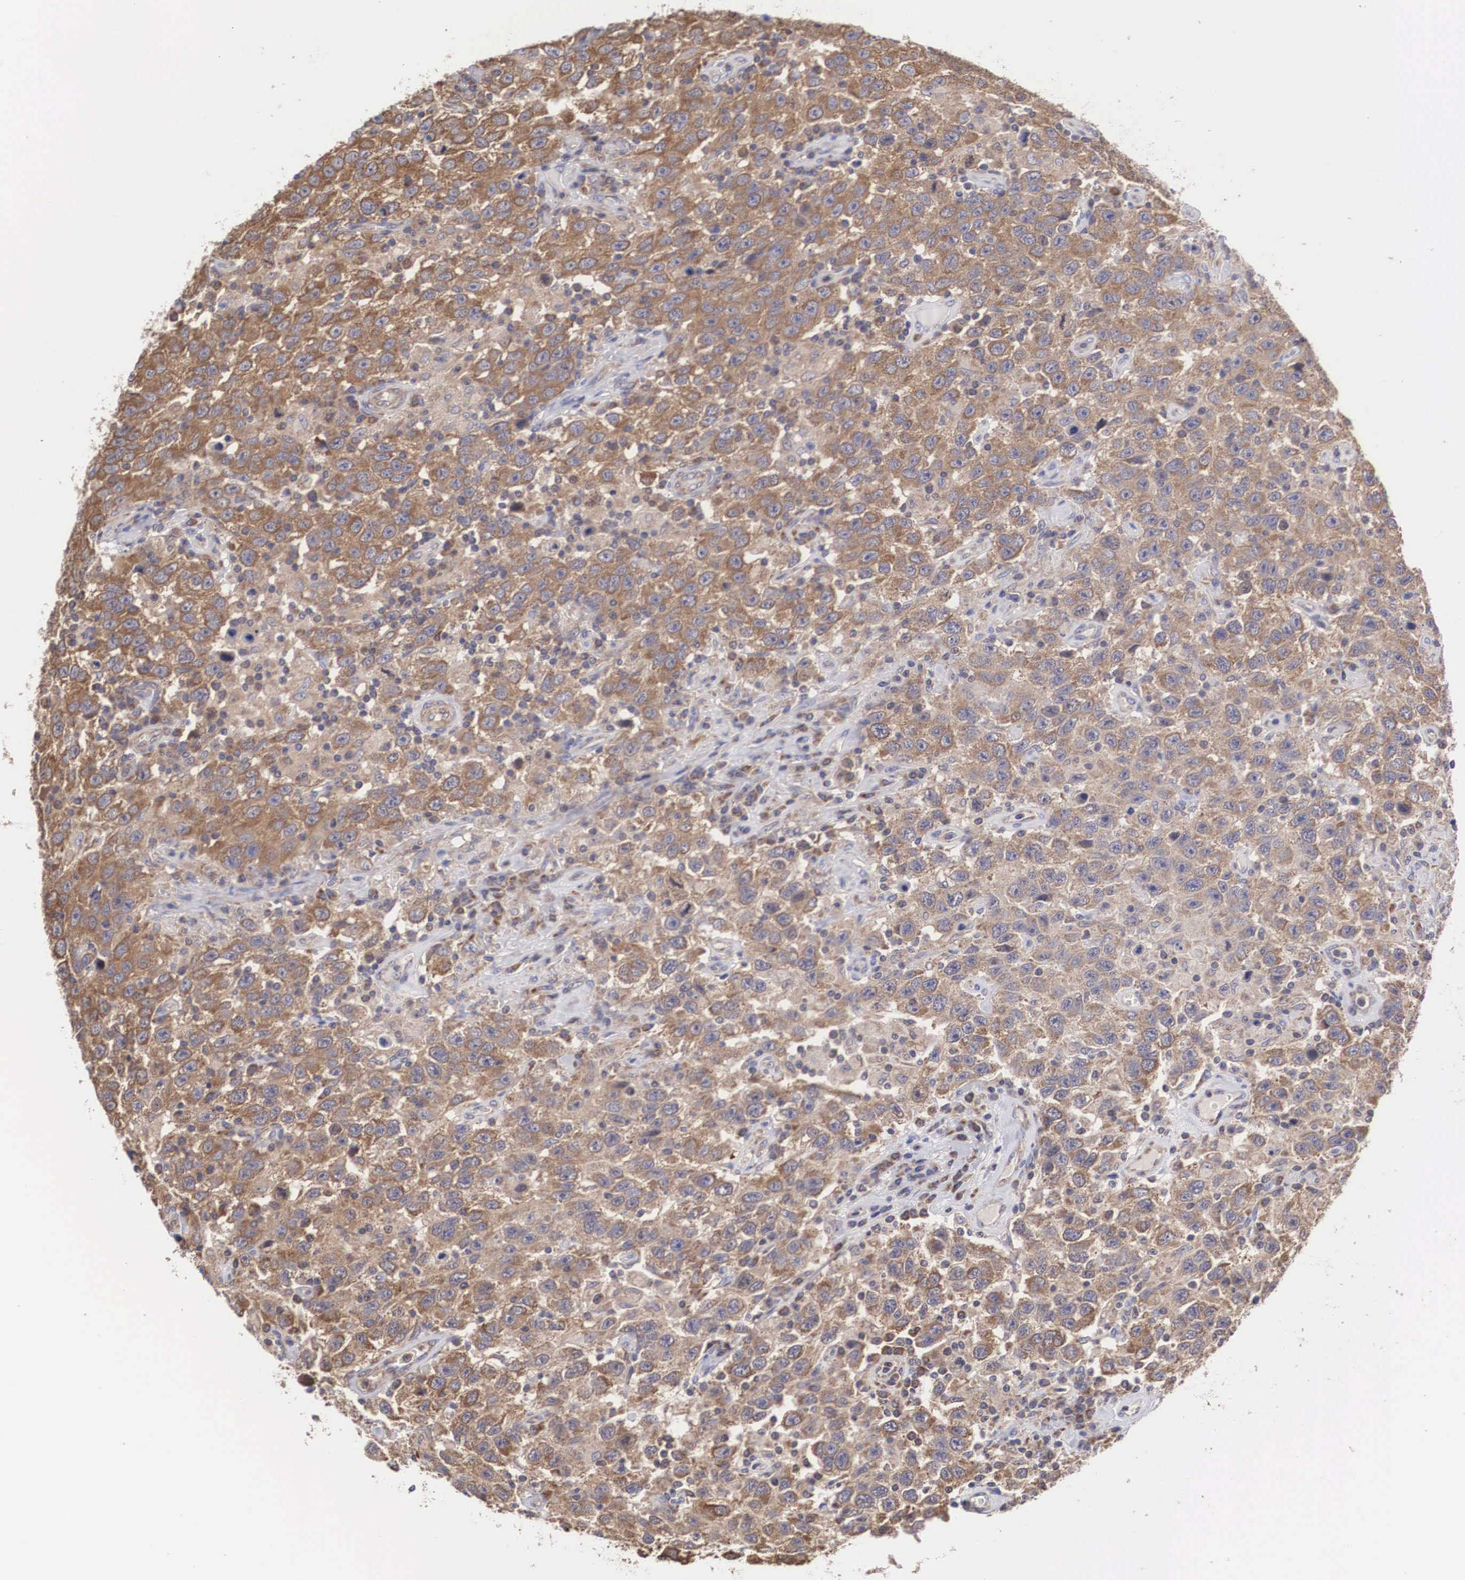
{"staining": {"intensity": "moderate", "quantity": ">75%", "location": "cytoplasmic/membranous"}, "tissue": "testis cancer", "cell_type": "Tumor cells", "image_type": "cancer", "snomed": [{"axis": "morphology", "description": "Seminoma, NOS"}, {"axis": "topography", "description": "Testis"}], "caption": "Immunohistochemical staining of testis cancer exhibits moderate cytoplasmic/membranous protein positivity in about >75% of tumor cells.", "gene": "DHRS1", "patient": {"sex": "male", "age": 41}}